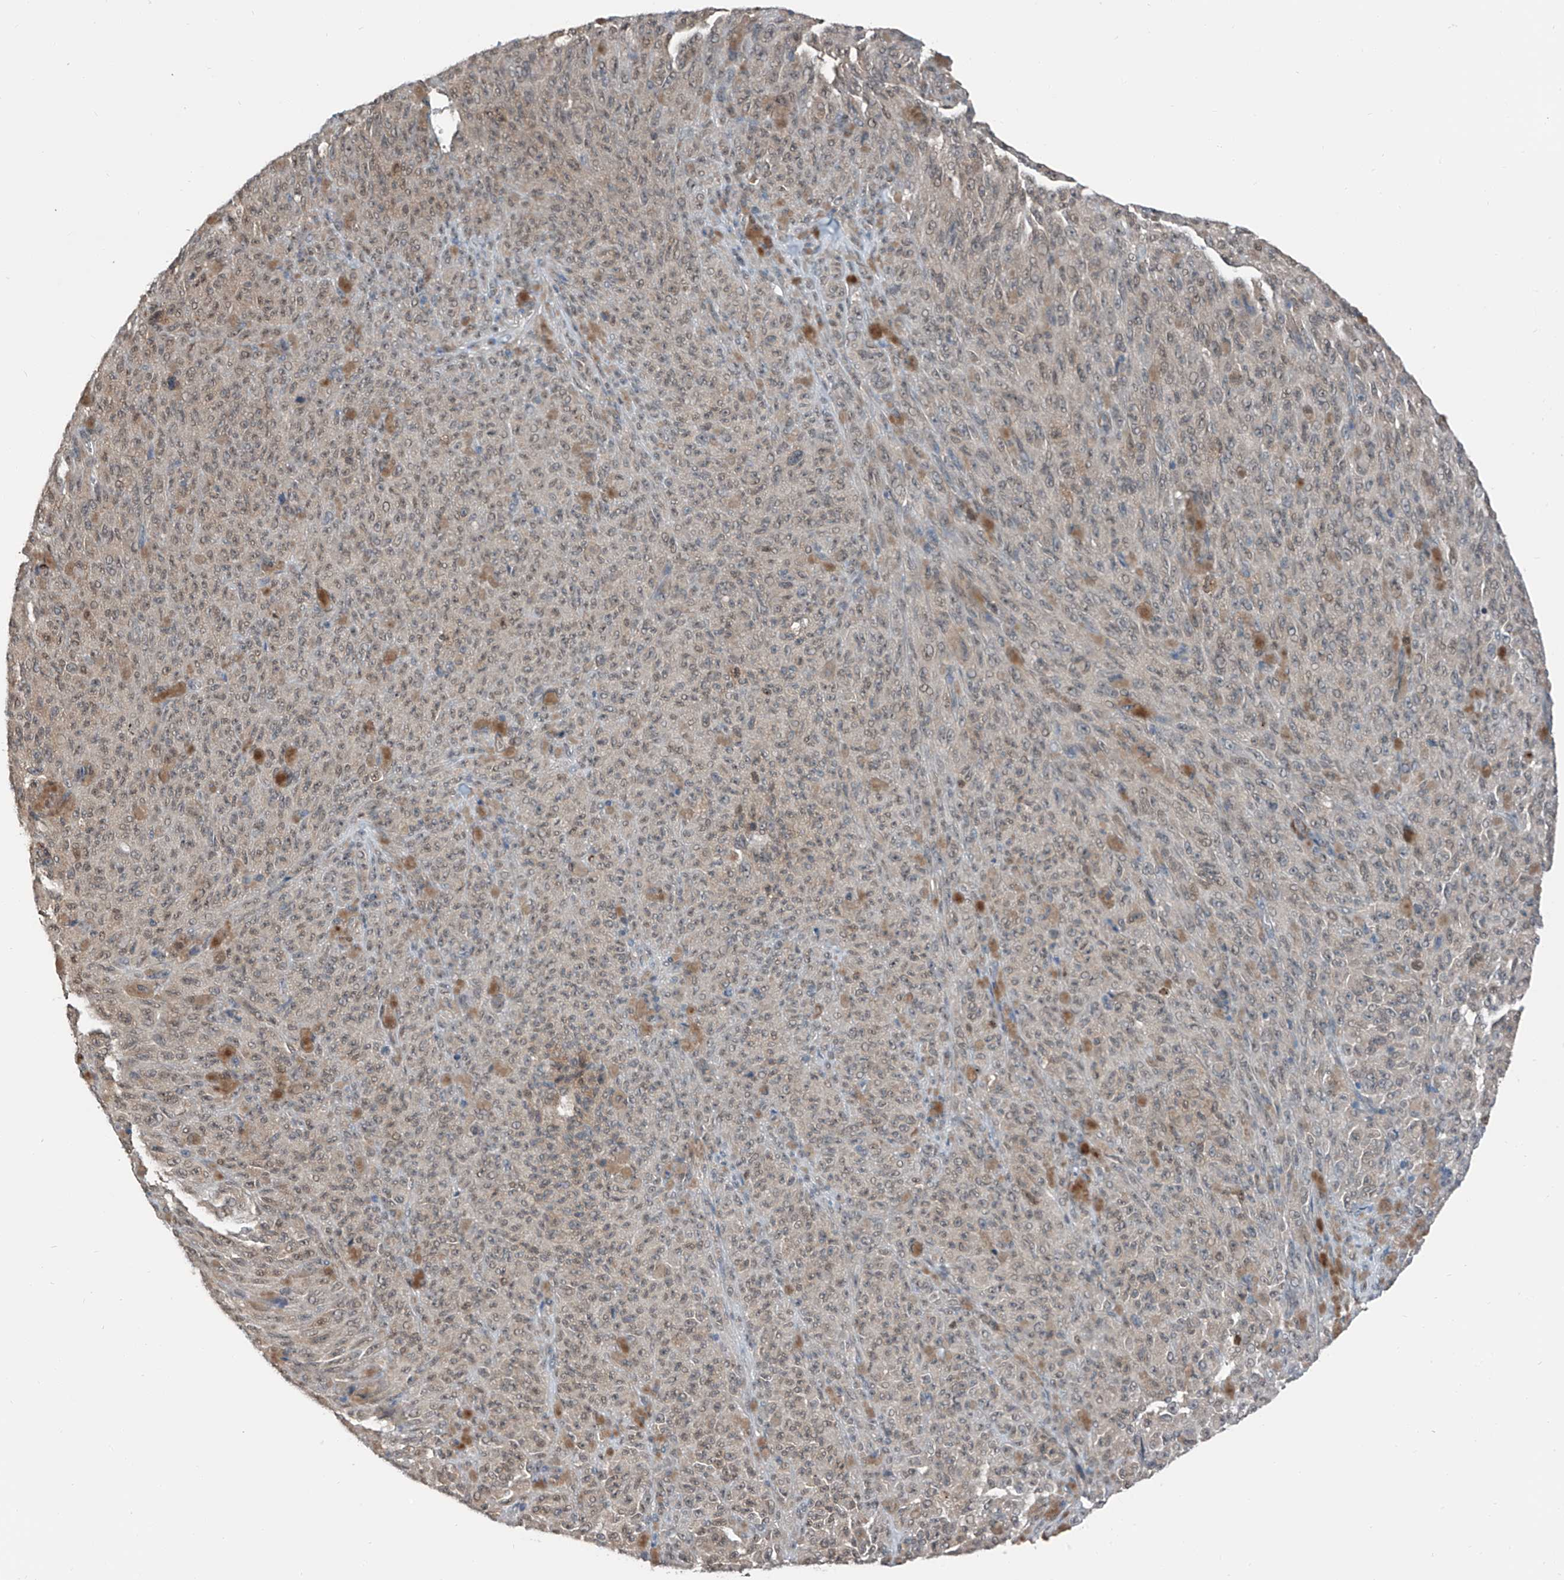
{"staining": {"intensity": "weak", "quantity": "25%-75%", "location": "nuclear"}, "tissue": "melanoma", "cell_type": "Tumor cells", "image_type": "cancer", "snomed": [{"axis": "morphology", "description": "Malignant melanoma, NOS"}, {"axis": "topography", "description": "Skin"}], "caption": "Protein staining reveals weak nuclear staining in approximately 25%-75% of tumor cells in melanoma.", "gene": "HSPA6", "patient": {"sex": "female", "age": 82}}